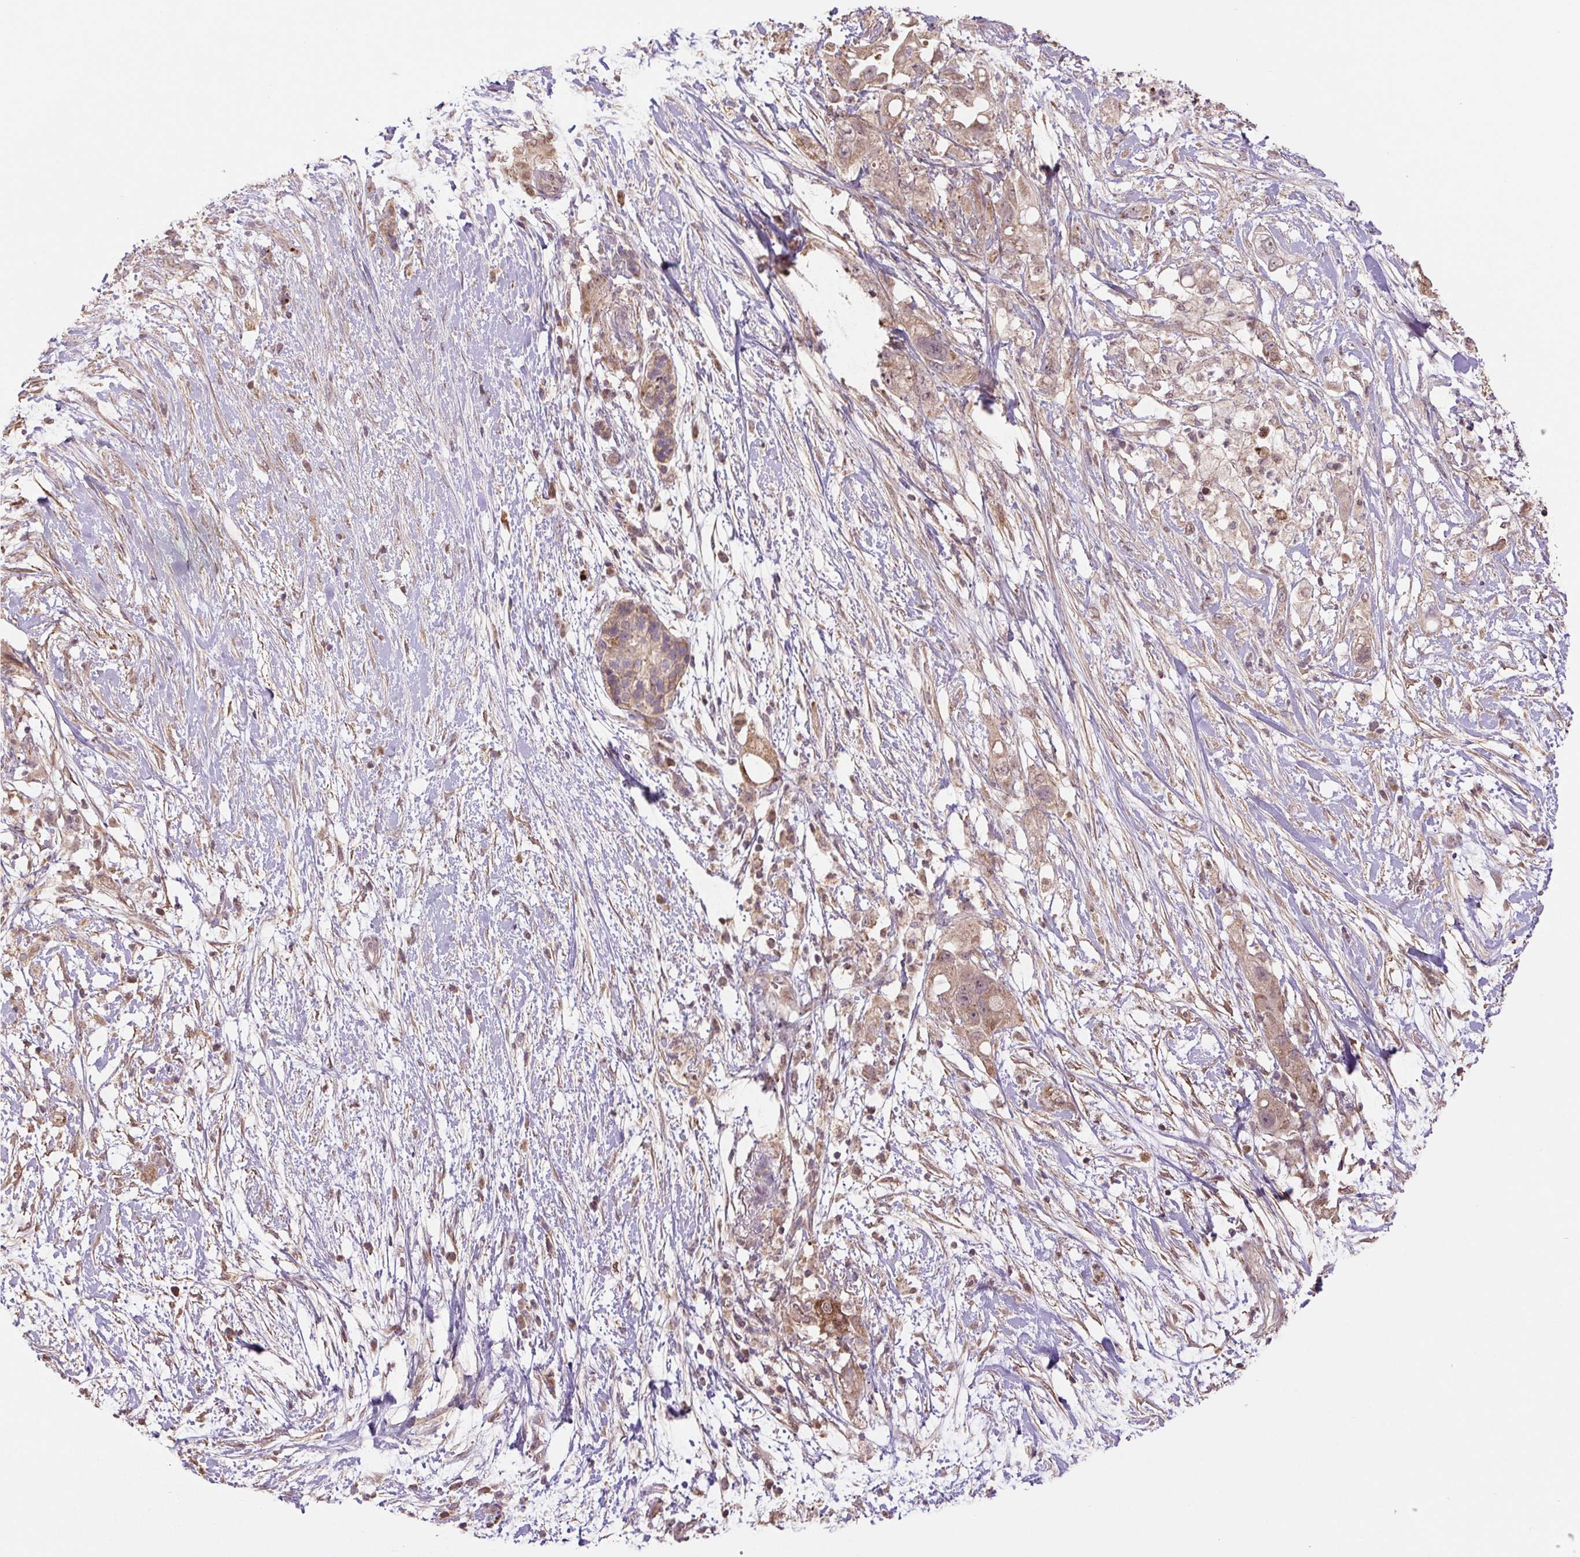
{"staining": {"intensity": "weak", "quantity": ">75%", "location": "cytoplasmic/membranous"}, "tissue": "pancreatic cancer", "cell_type": "Tumor cells", "image_type": "cancer", "snomed": [{"axis": "morphology", "description": "Adenocarcinoma, NOS"}, {"axis": "topography", "description": "Pancreas"}], "caption": "High-power microscopy captured an immunohistochemistry histopathology image of adenocarcinoma (pancreatic), revealing weak cytoplasmic/membranous expression in approximately >75% of tumor cells.", "gene": "TMEM160", "patient": {"sex": "female", "age": 72}}